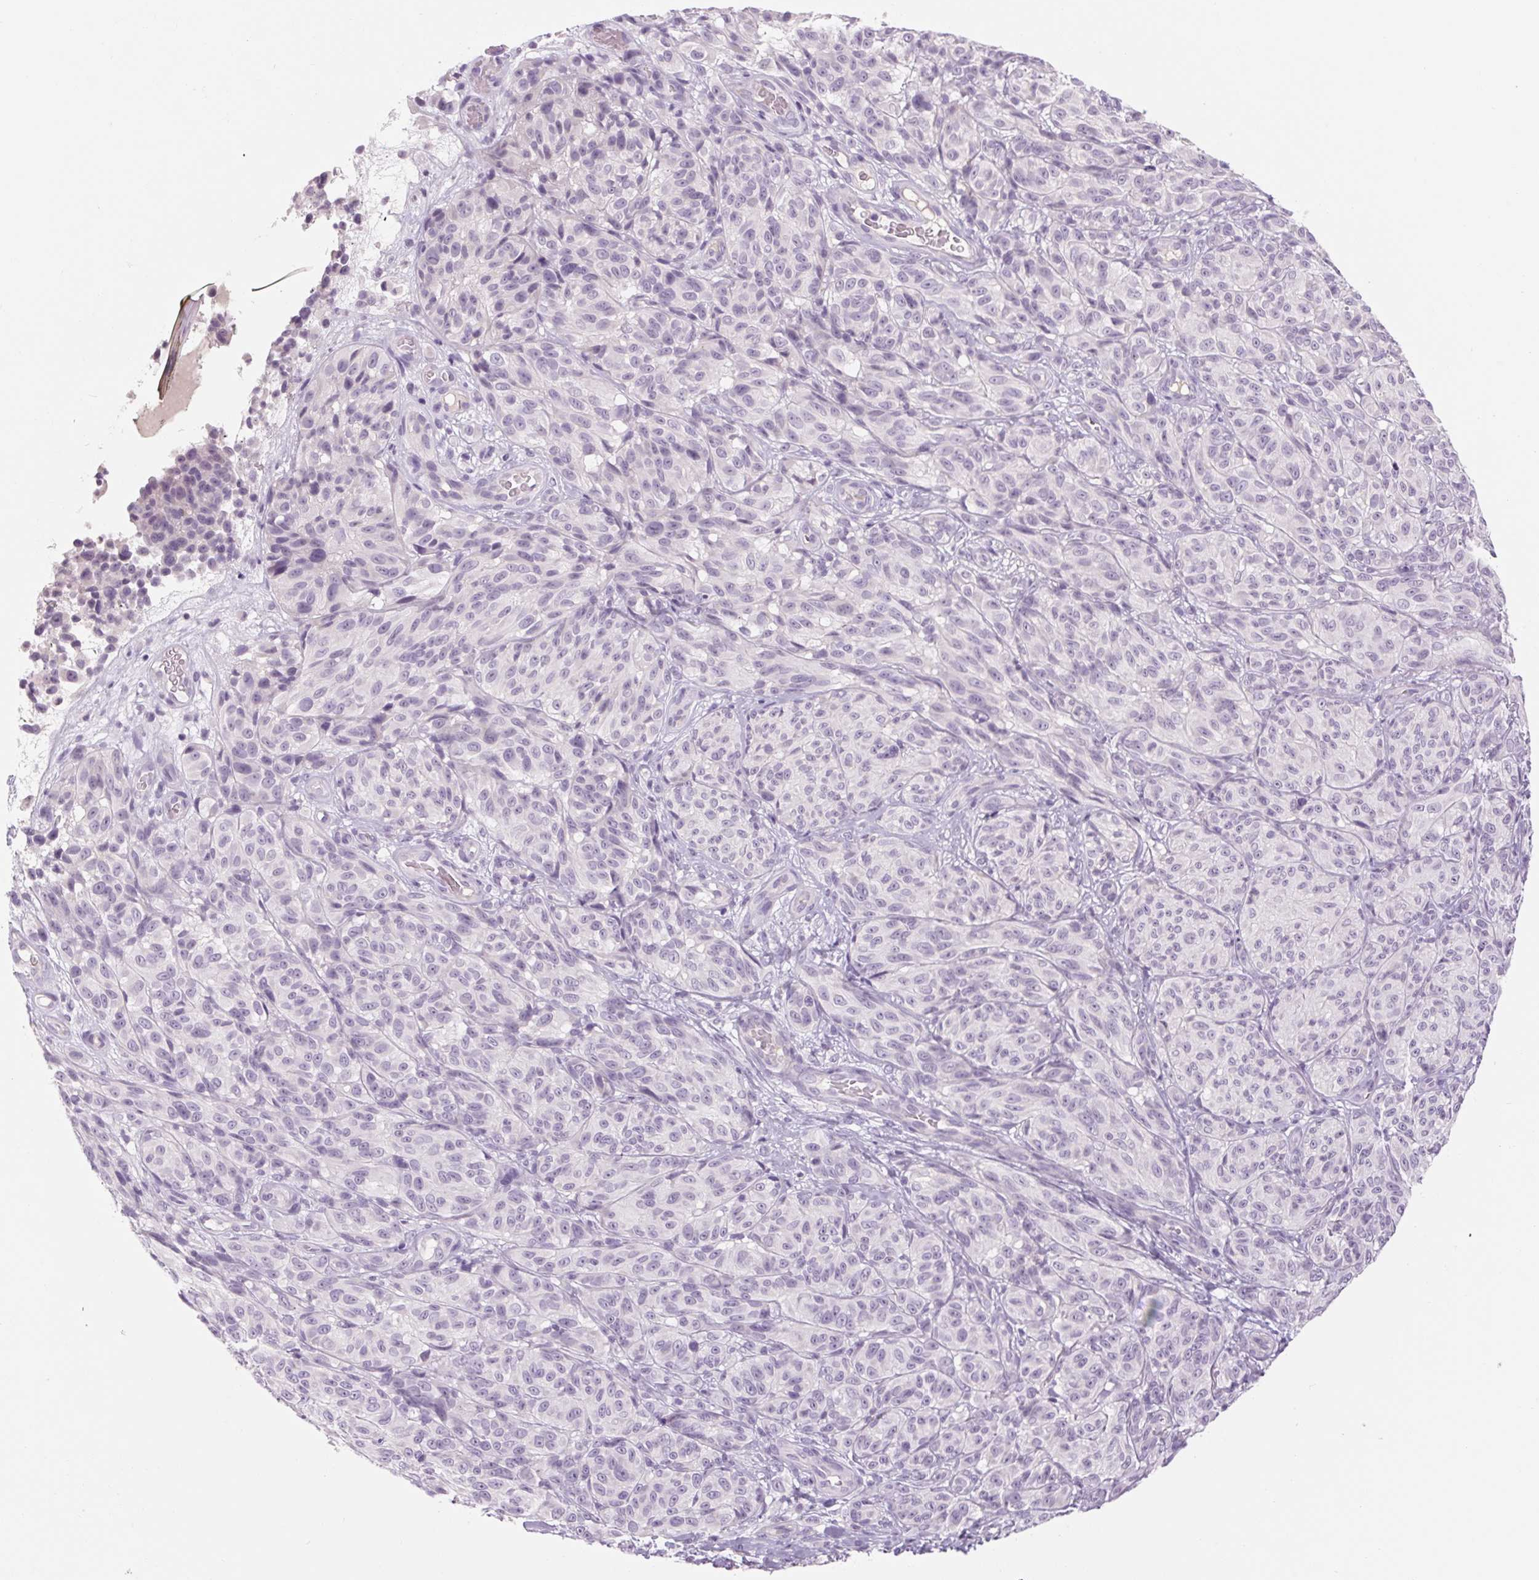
{"staining": {"intensity": "negative", "quantity": "none", "location": "none"}, "tissue": "melanoma", "cell_type": "Tumor cells", "image_type": "cancer", "snomed": [{"axis": "morphology", "description": "Malignant melanoma, NOS"}, {"axis": "topography", "description": "Skin"}], "caption": "Immunohistochemistry (IHC) photomicrograph of human malignant melanoma stained for a protein (brown), which displays no staining in tumor cells.", "gene": "RPTN", "patient": {"sex": "female", "age": 85}}